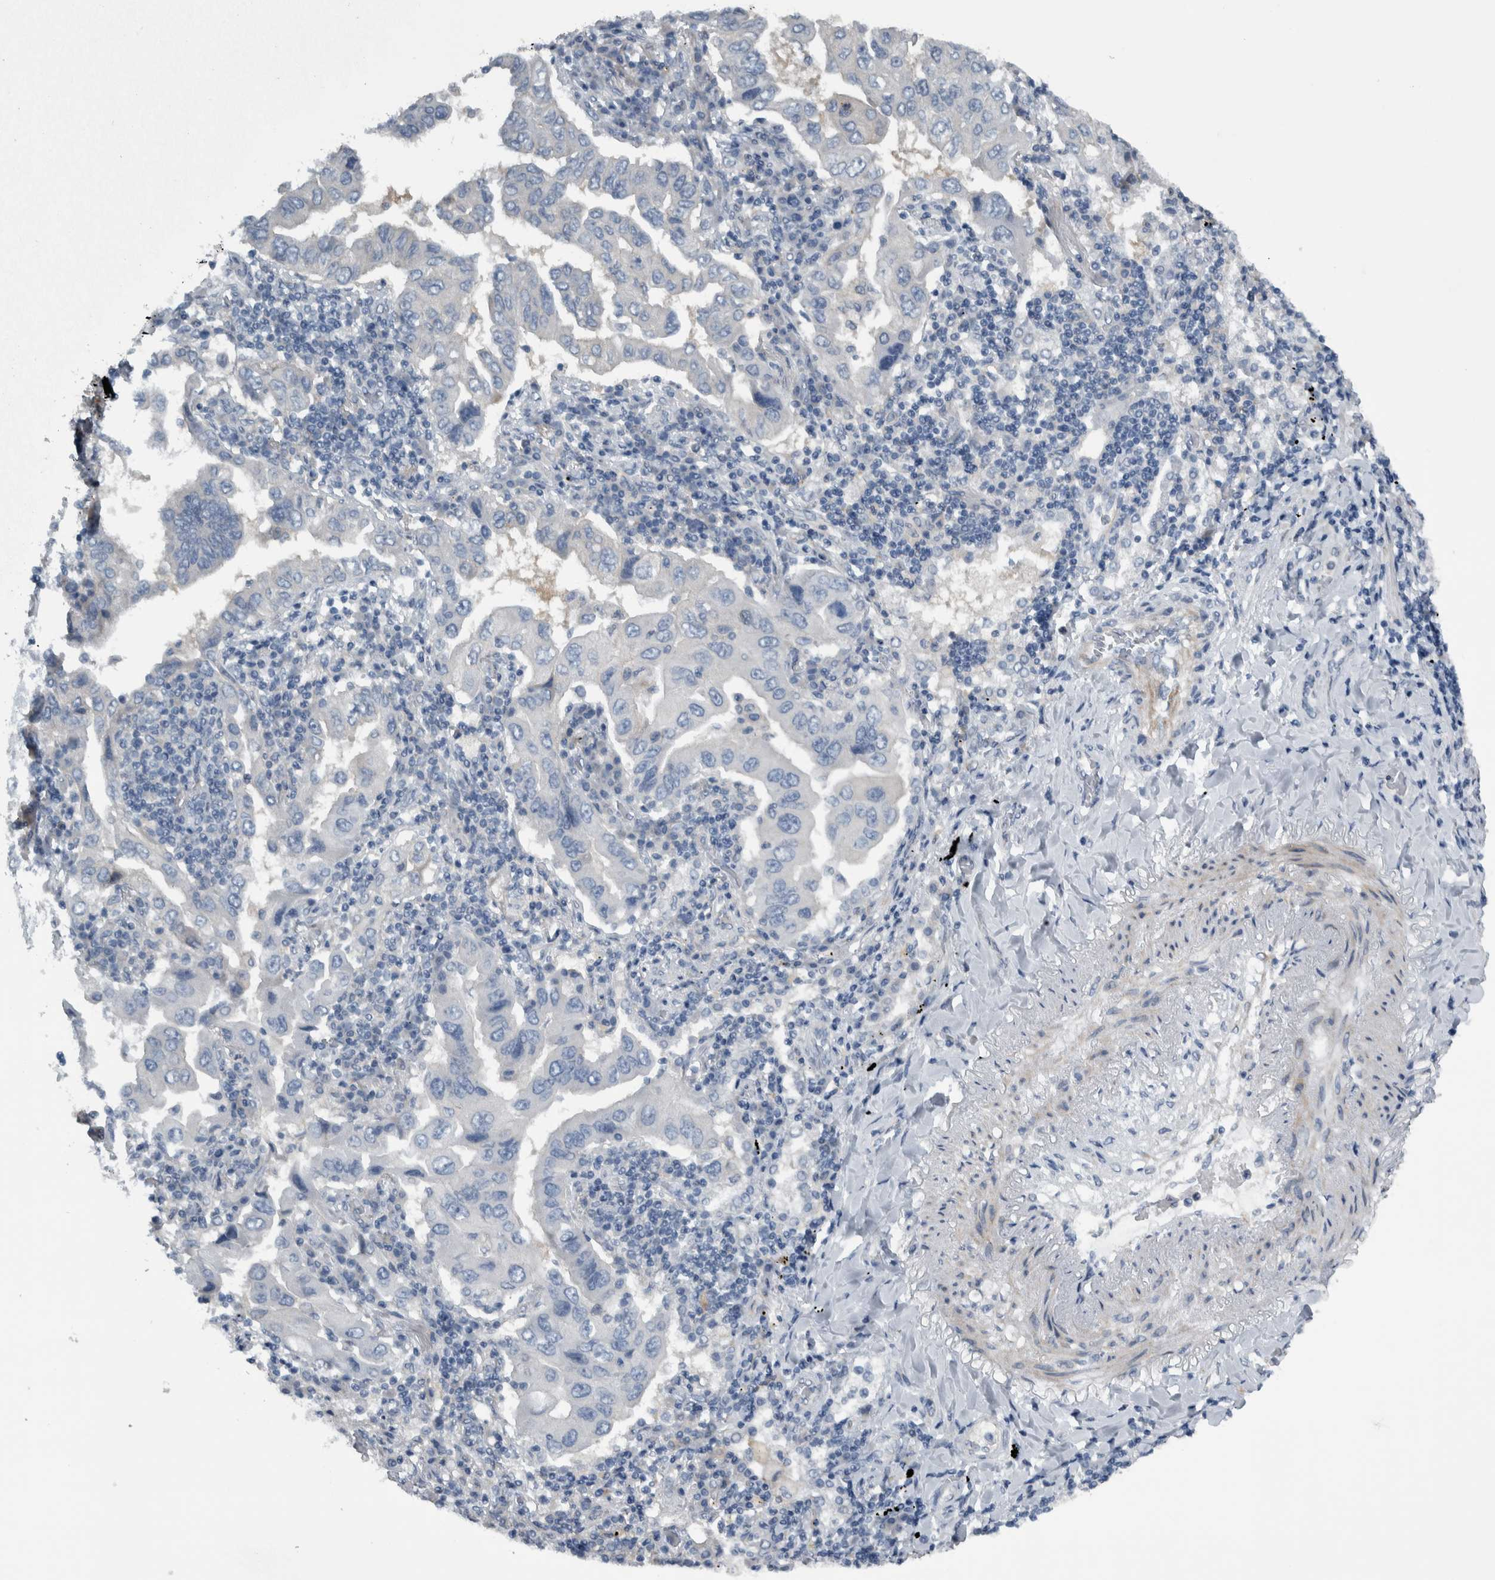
{"staining": {"intensity": "negative", "quantity": "none", "location": "none"}, "tissue": "lung cancer", "cell_type": "Tumor cells", "image_type": "cancer", "snomed": [{"axis": "morphology", "description": "Adenocarcinoma, NOS"}, {"axis": "topography", "description": "Lung"}], "caption": "IHC of lung cancer demonstrates no expression in tumor cells.", "gene": "NT5C2", "patient": {"sex": "female", "age": 65}}